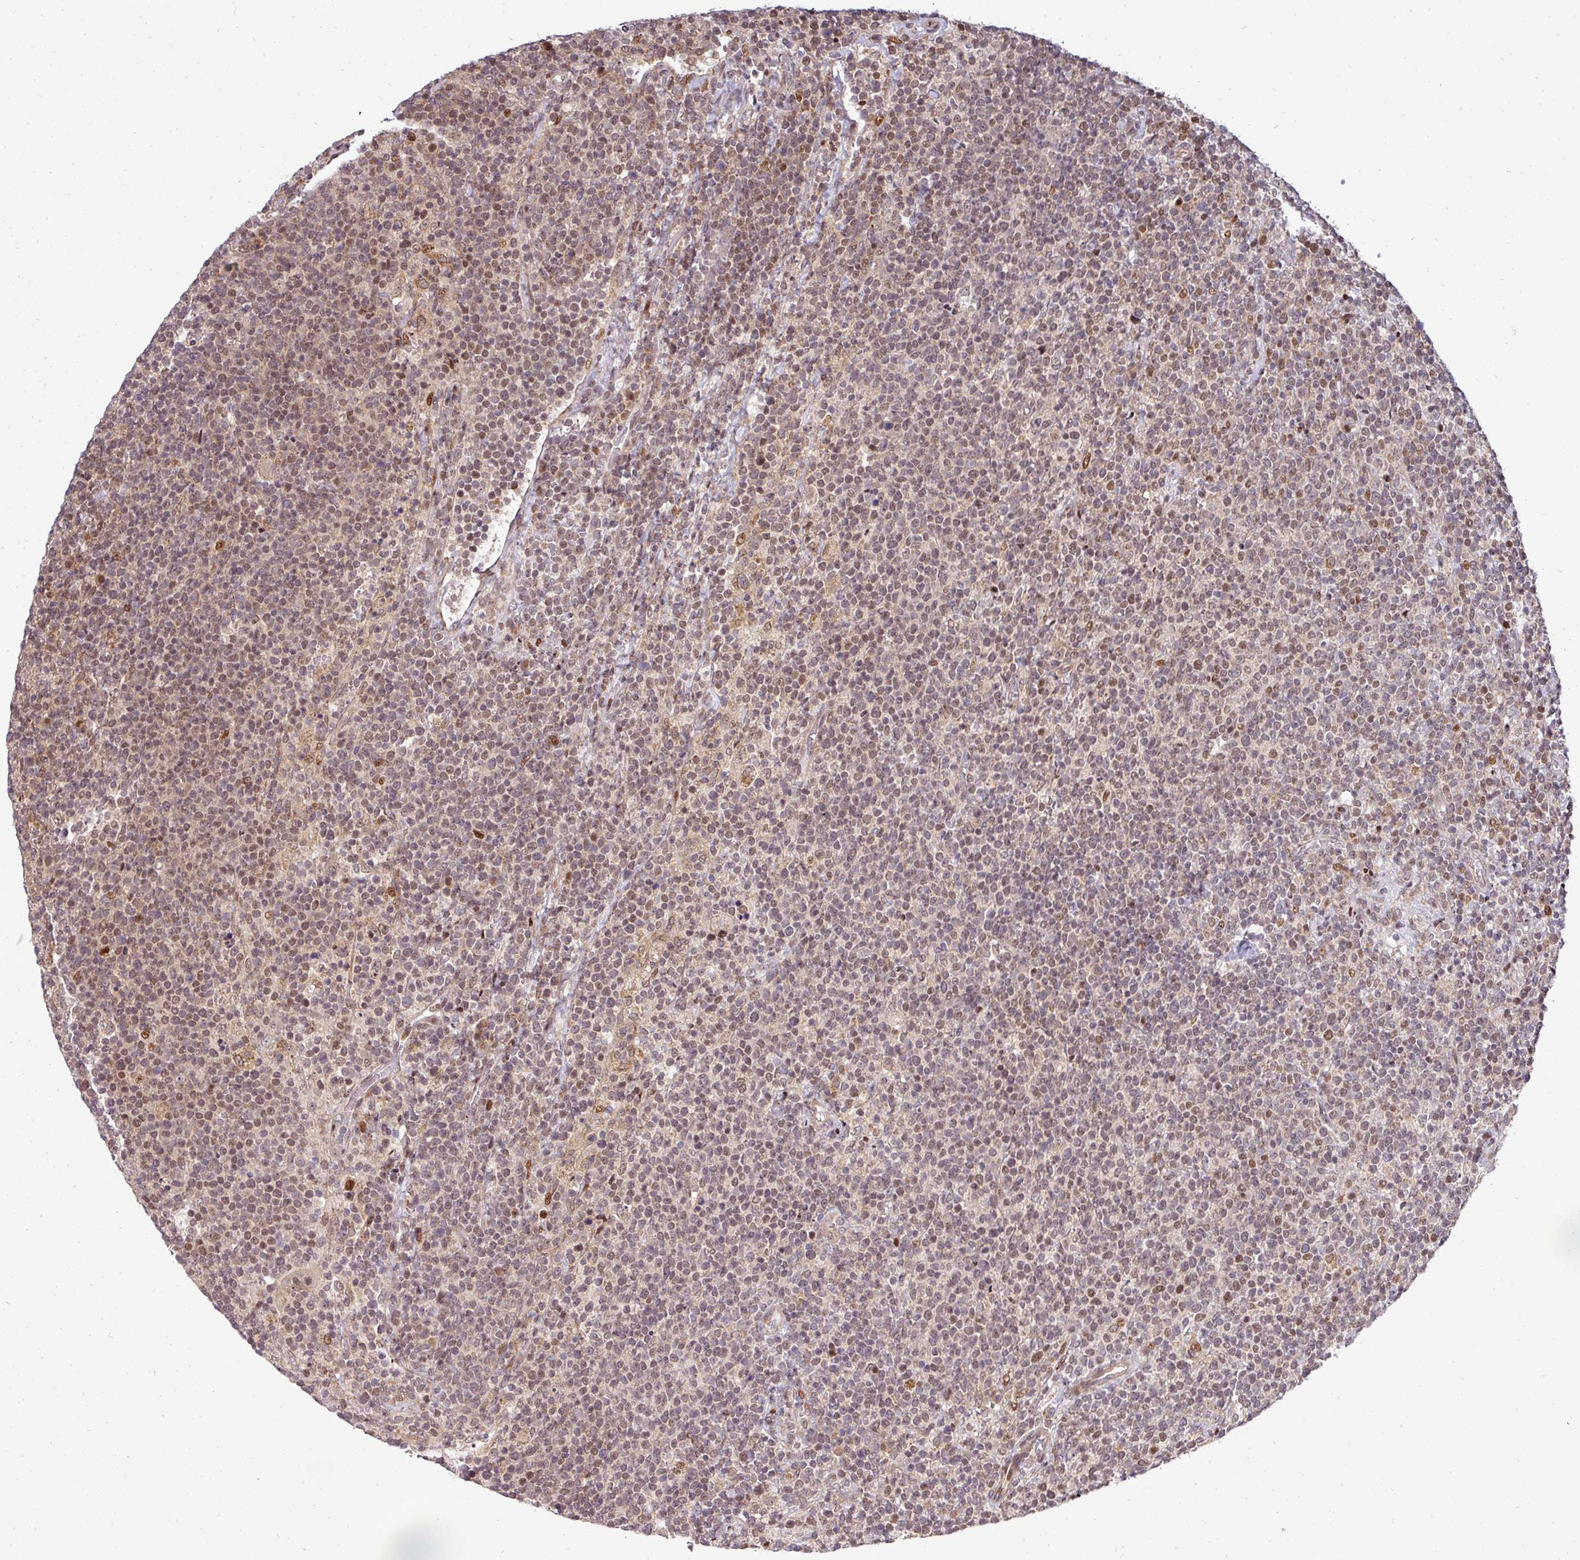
{"staining": {"intensity": "weak", "quantity": "25%-75%", "location": "nuclear"}, "tissue": "lymphoma", "cell_type": "Tumor cells", "image_type": "cancer", "snomed": [{"axis": "morphology", "description": "Malignant lymphoma, non-Hodgkin's type, High grade"}, {"axis": "topography", "description": "Lymph node"}], "caption": "Human lymphoma stained with a protein marker shows weak staining in tumor cells.", "gene": "PATZ1", "patient": {"sex": "male", "age": 61}}